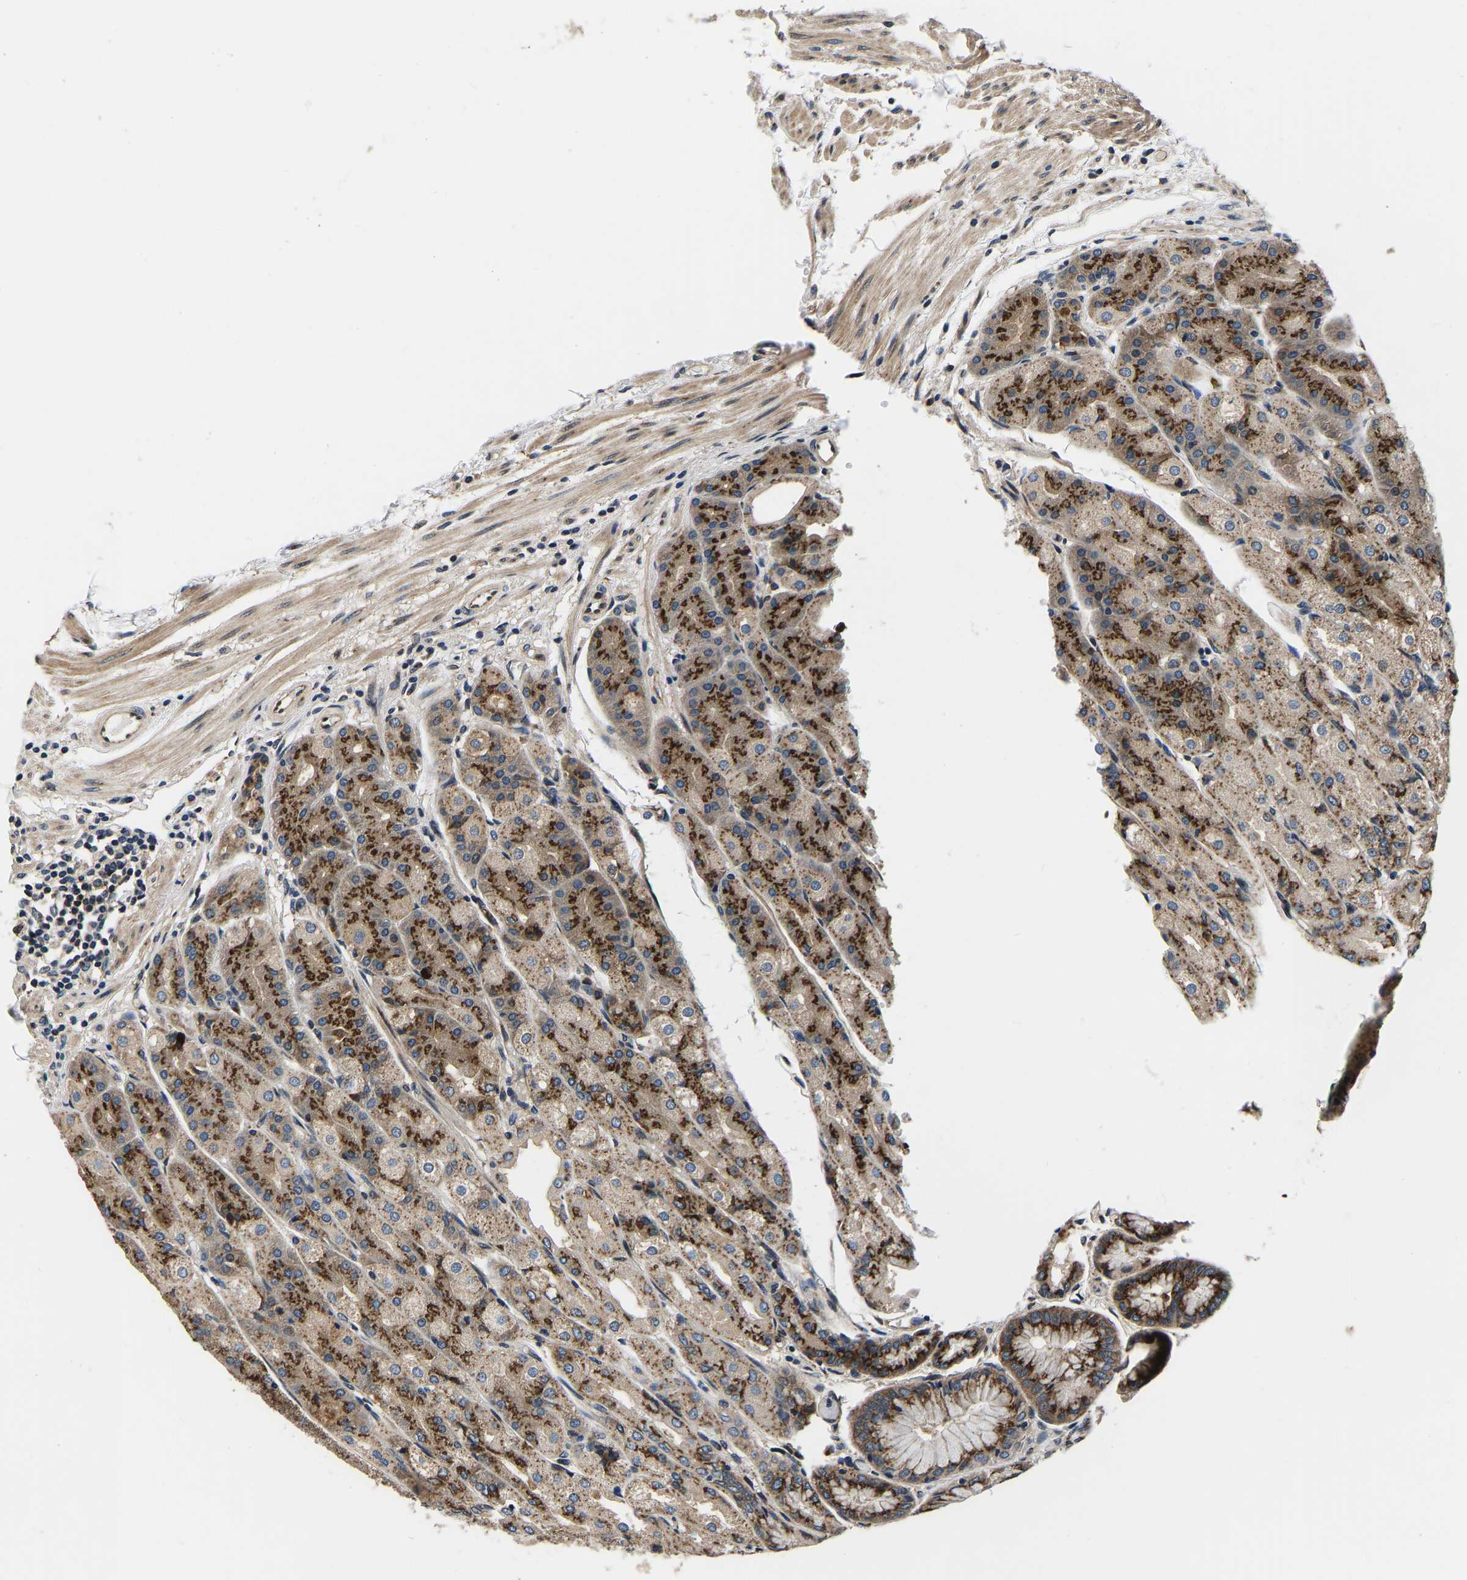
{"staining": {"intensity": "strong", "quantity": ">75%", "location": "cytoplasmic/membranous"}, "tissue": "stomach", "cell_type": "Glandular cells", "image_type": "normal", "snomed": [{"axis": "morphology", "description": "Normal tissue, NOS"}, {"axis": "topography", "description": "Stomach, upper"}], "caption": "Unremarkable stomach was stained to show a protein in brown. There is high levels of strong cytoplasmic/membranous expression in approximately >75% of glandular cells. (IHC, brightfield microscopy, high magnification).", "gene": "RABAC1", "patient": {"sex": "male", "age": 72}}